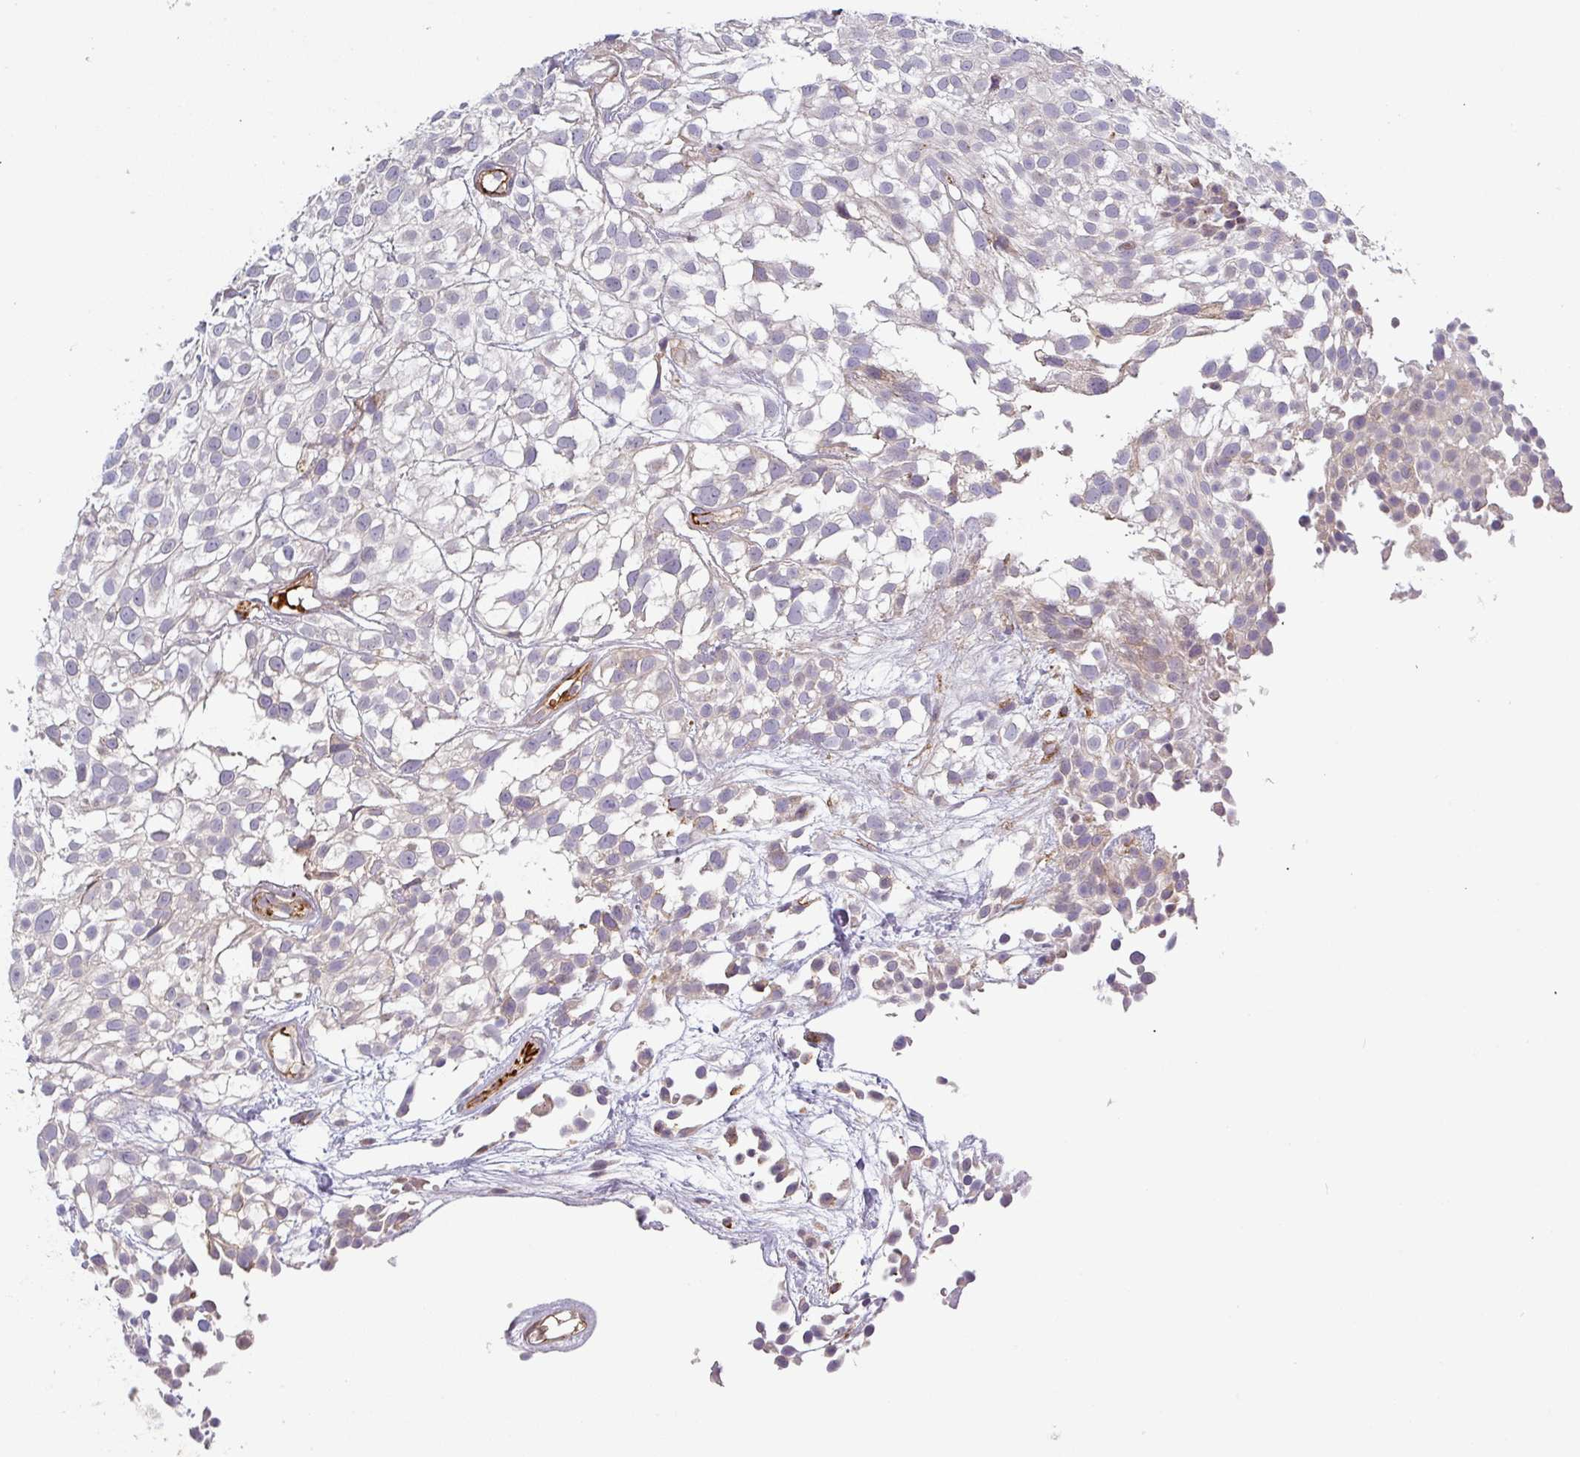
{"staining": {"intensity": "weak", "quantity": "<25%", "location": "cytoplasmic/membranous"}, "tissue": "urothelial cancer", "cell_type": "Tumor cells", "image_type": "cancer", "snomed": [{"axis": "morphology", "description": "Urothelial carcinoma, High grade"}, {"axis": "topography", "description": "Urinary bladder"}], "caption": "DAB immunohistochemical staining of urothelial cancer shows no significant expression in tumor cells.", "gene": "PRODH2", "patient": {"sex": "male", "age": 56}}